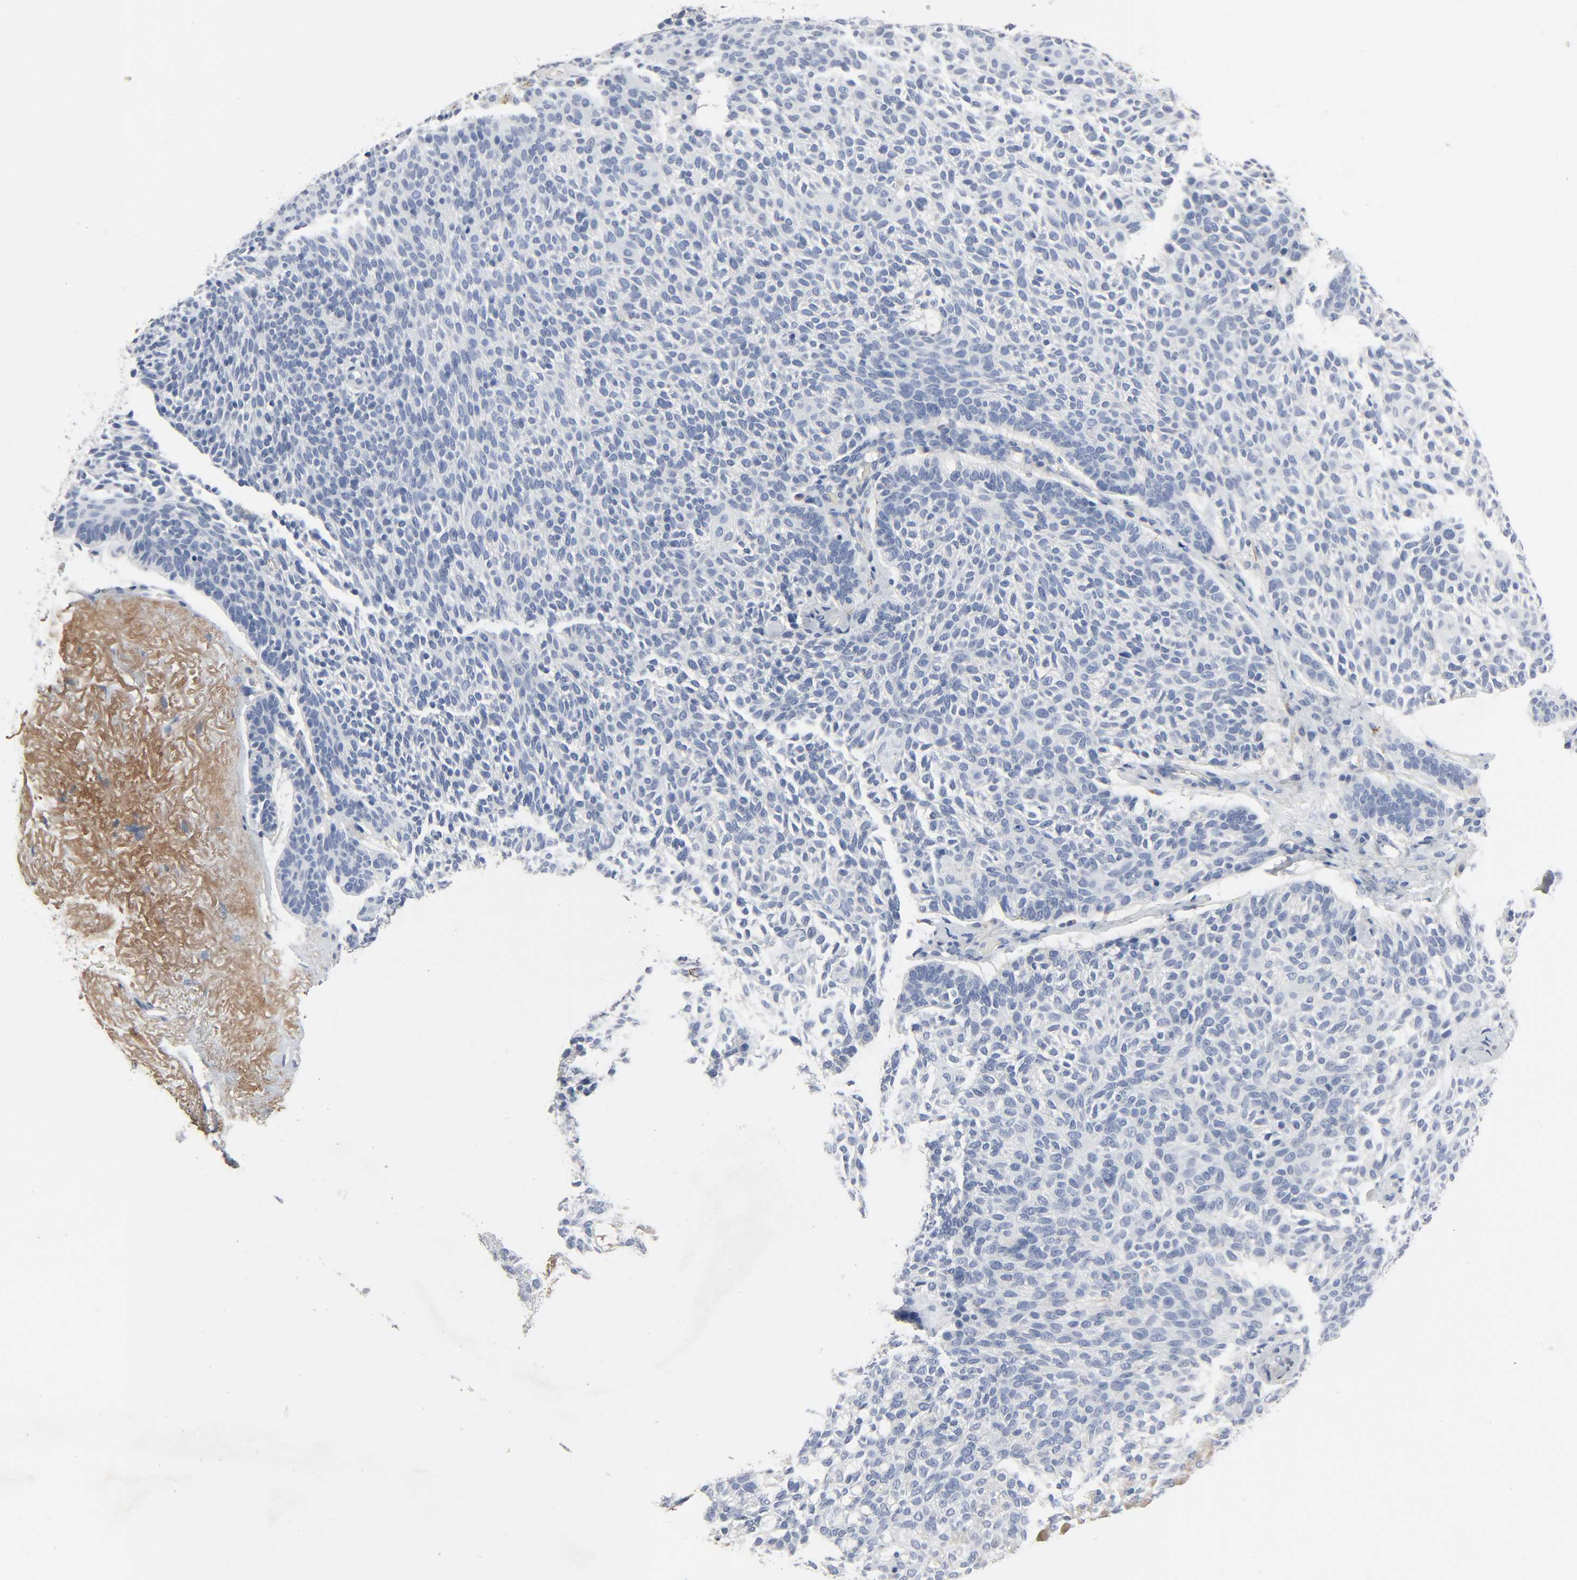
{"staining": {"intensity": "negative", "quantity": "none", "location": "none"}, "tissue": "skin cancer", "cell_type": "Tumor cells", "image_type": "cancer", "snomed": [{"axis": "morphology", "description": "Normal tissue, NOS"}, {"axis": "morphology", "description": "Basal cell carcinoma"}, {"axis": "topography", "description": "Skin"}], "caption": "DAB immunohistochemical staining of skin cancer demonstrates no significant positivity in tumor cells.", "gene": "FBLN5", "patient": {"sex": "female", "age": 70}}